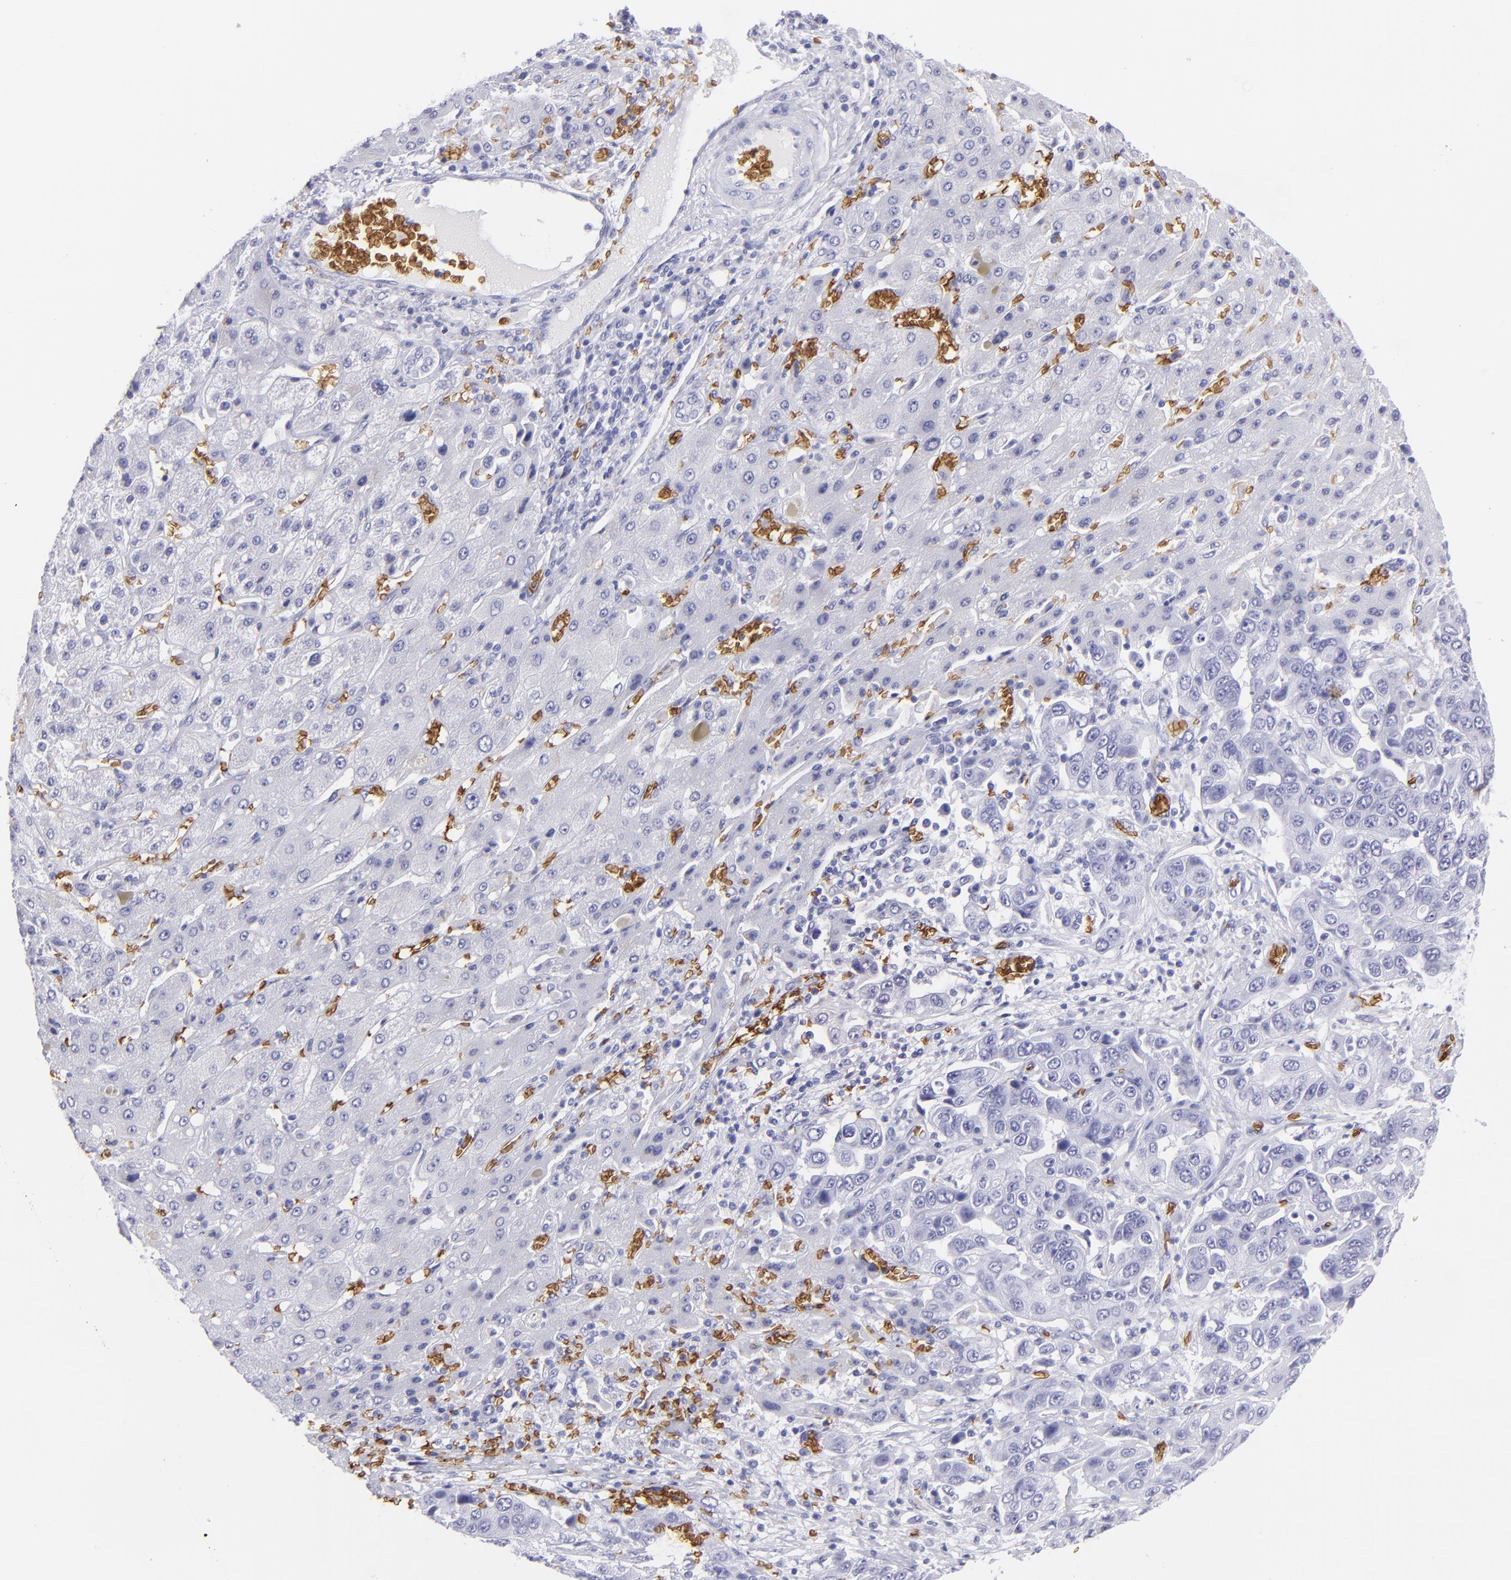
{"staining": {"intensity": "negative", "quantity": "none", "location": "none"}, "tissue": "liver cancer", "cell_type": "Tumor cells", "image_type": "cancer", "snomed": [{"axis": "morphology", "description": "Cholangiocarcinoma"}, {"axis": "topography", "description": "Liver"}], "caption": "This is a image of immunohistochemistry (IHC) staining of cholangiocarcinoma (liver), which shows no staining in tumor cells.", "gene": "GYPA", "patient": {"sex": "female", "age": 52}}